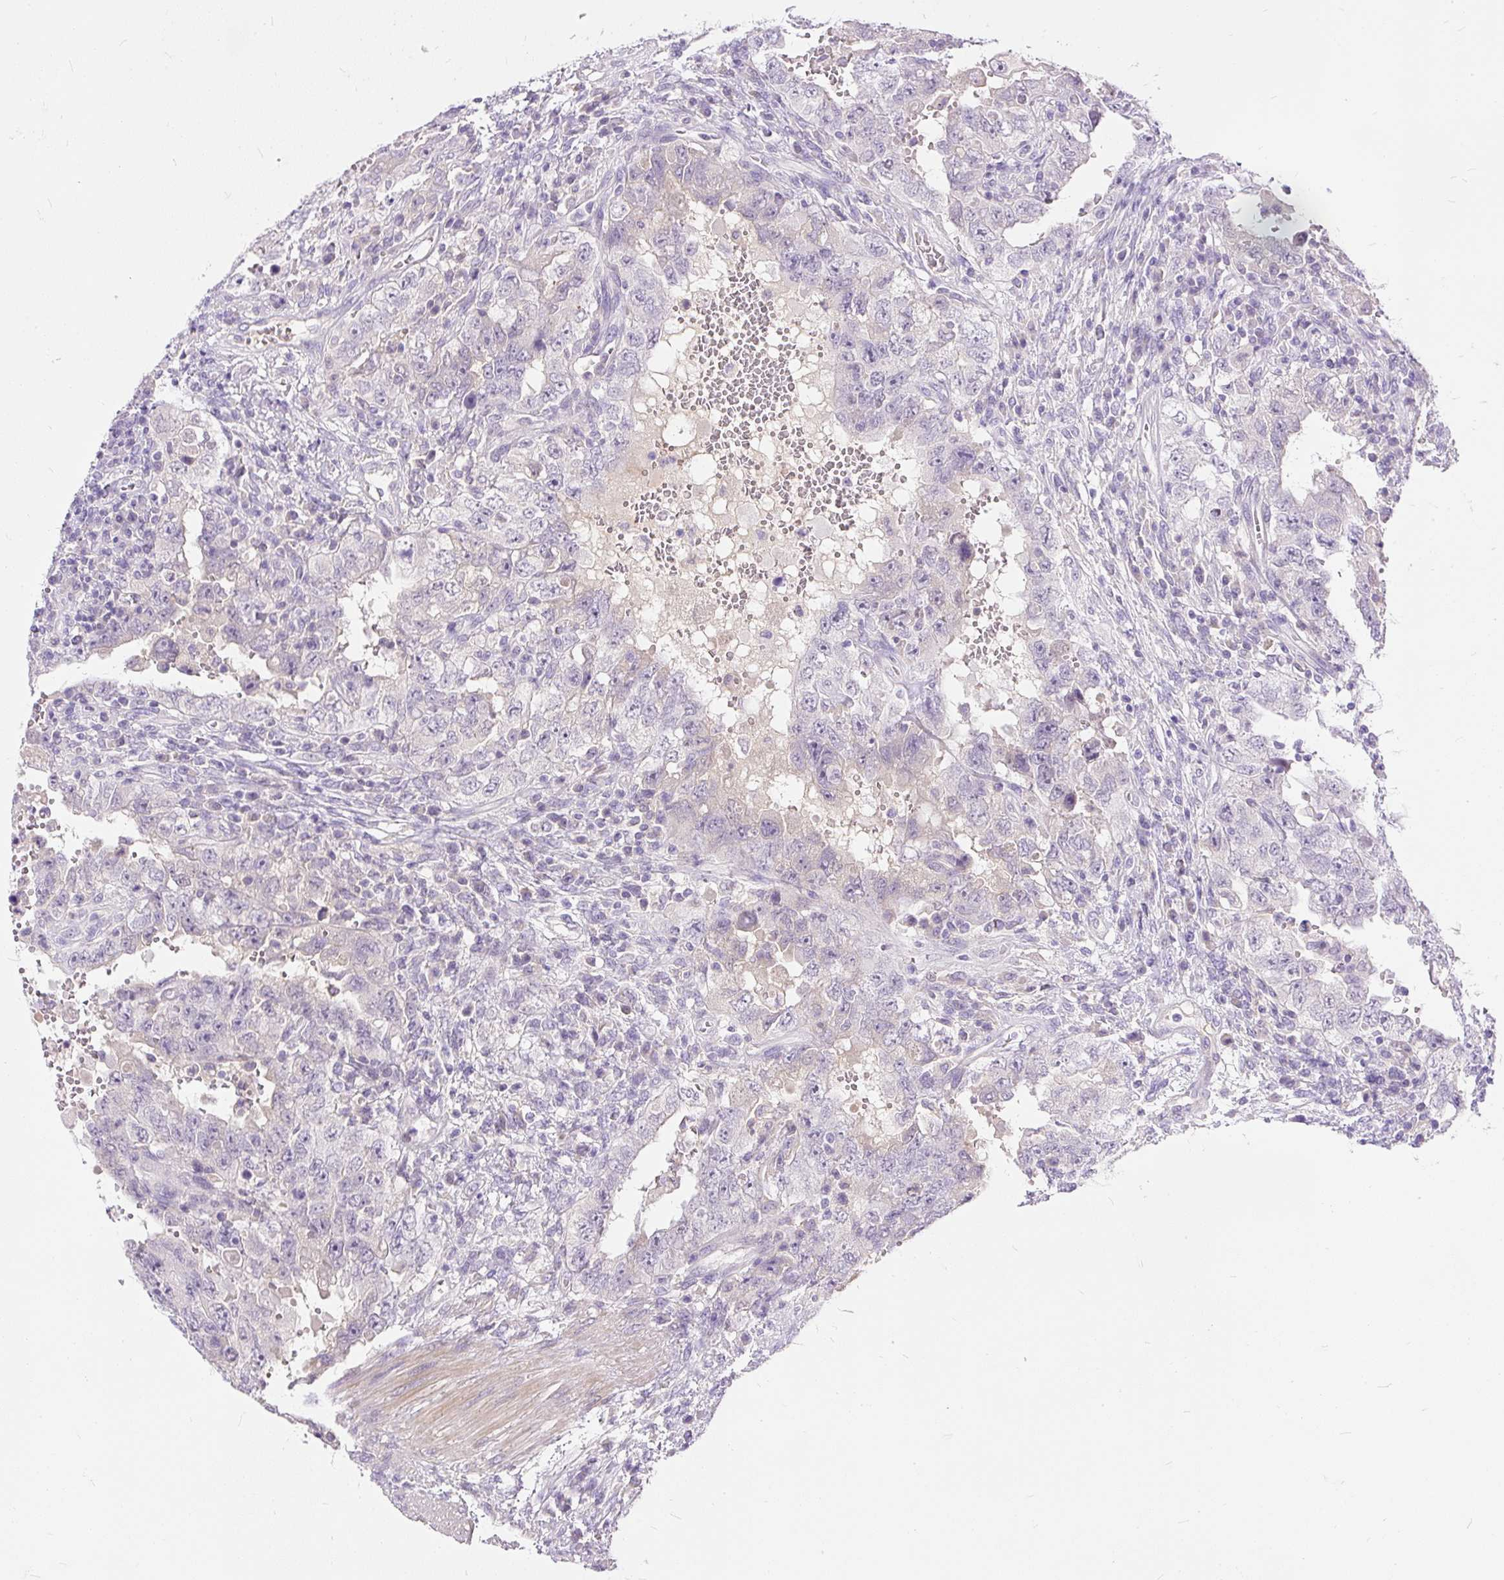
{"staining": {"intensity": "negative", "quantity": "none", "location": "none"}, "tissue": "testis cancer", "cell_type": "Tumor cells", "image_type": "cancer", "snomed": [{"axis": "morphology", "description": "Carcinoma, Embryonal, NOS"}, {"axis": "topography", "description": "Testis"}], "caption": "Tumor cells show no significant expression in testis cancer.", "gene": "KRTAP20-3", "patient": {"sex": "male", "age": 26}}